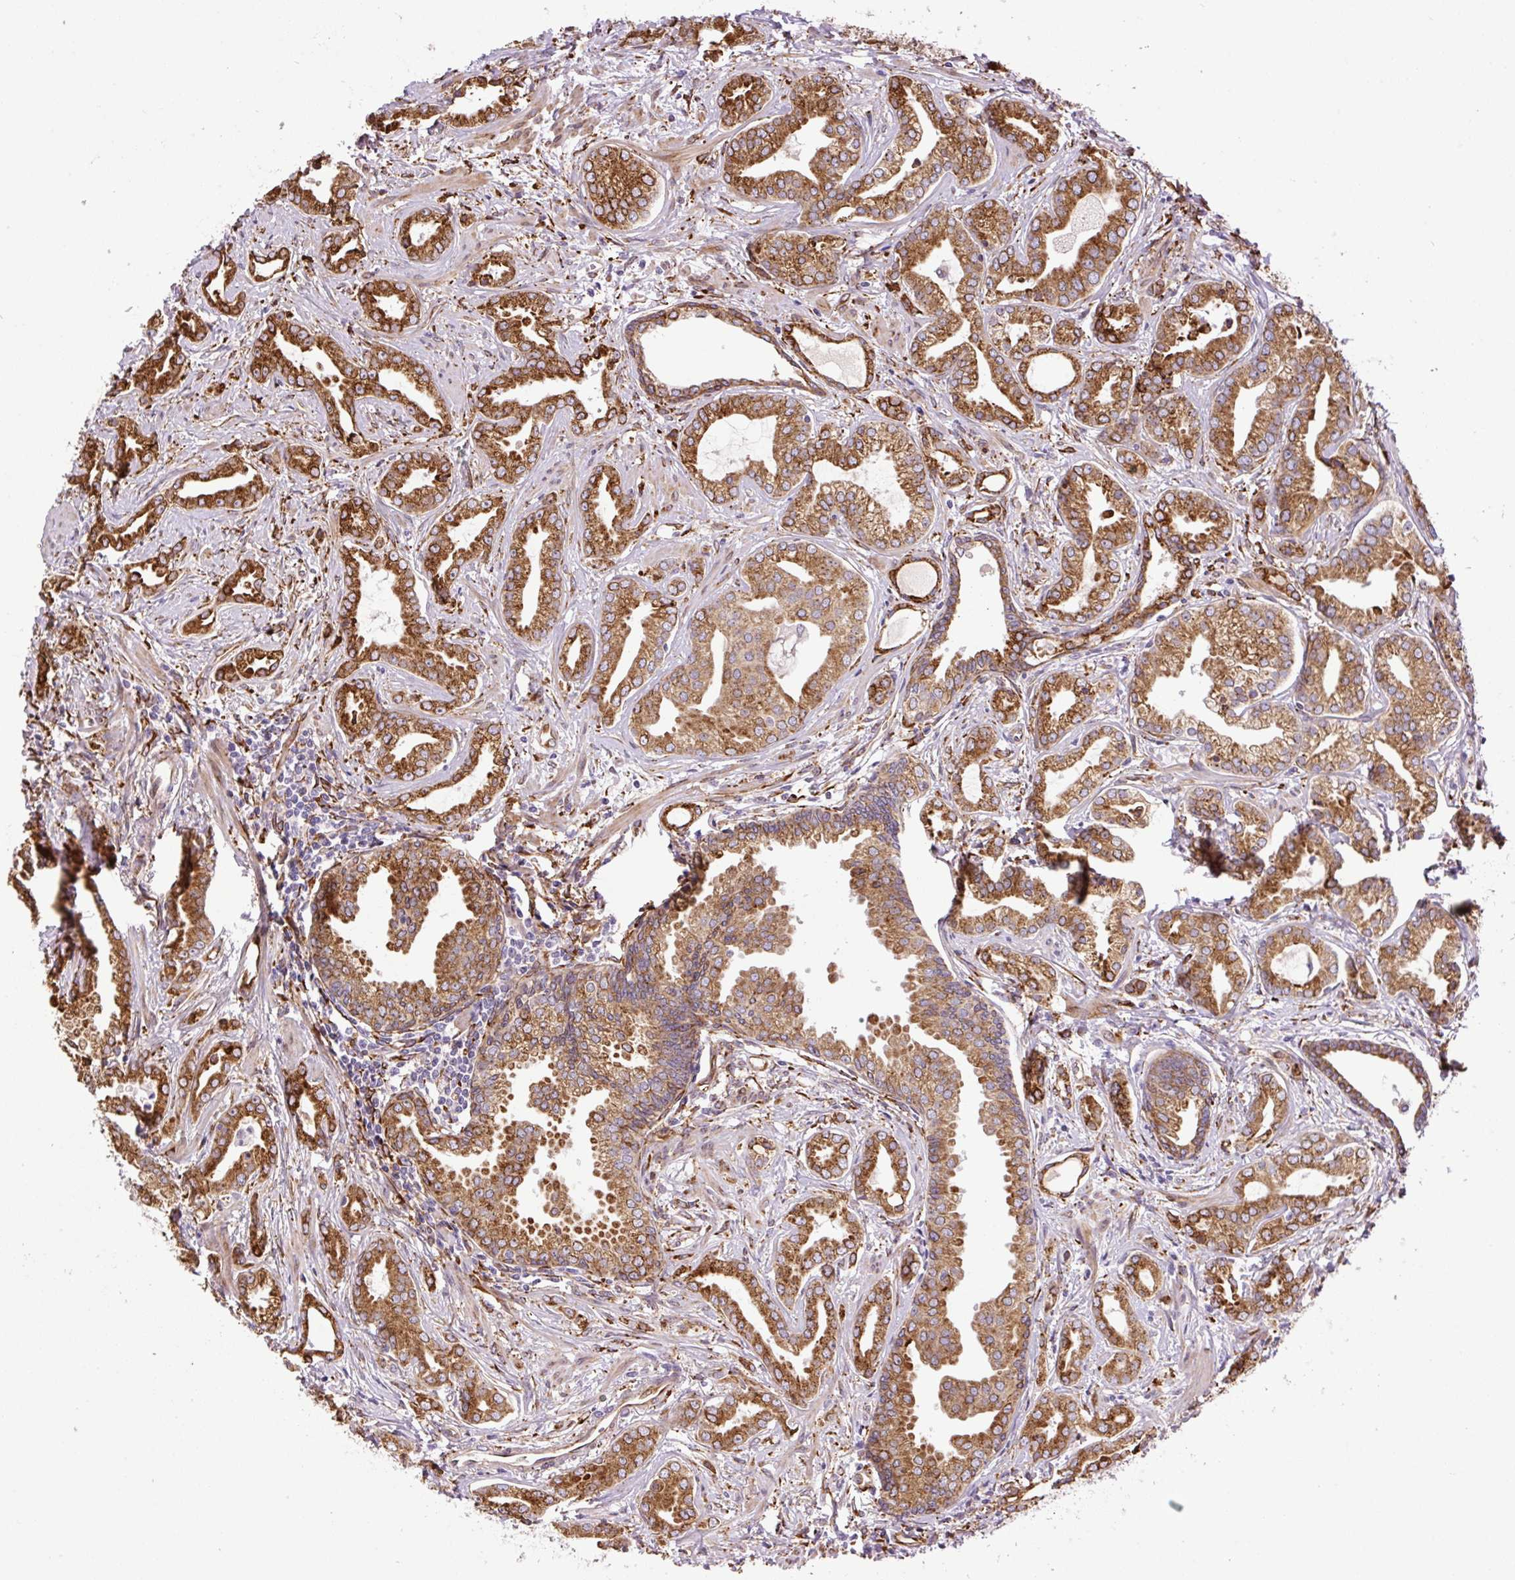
{"staining": {"intensity": "strong", "quantity": ">75%", "location": "cytoplasmic/membranous"}, "tissue": "prostate cancer", "cell_type": "Tumor cells", "image_type": "cancer", "snomed": [{"axis": "morphology", "description": "Adenocarcinoma, Medium grade"}, {"axis": "topography", "description": "Prostate"}], "caption": "High-power microscopy captured an immunohistochemistry (IHC) photomicrograph of prostate medium-grade adenocarcinoma, revealing strong cytoplasmic/membranous expression in approximately >75% of tumor cells. The staining is performed using DAB (3,3'-diaminobenzidine) brown chromogen to label protein expression. The nuclei are counter-stained blue using hematoxylin.", "gene": "RAB30", "patient": {"sex": "male", "age": 57}}